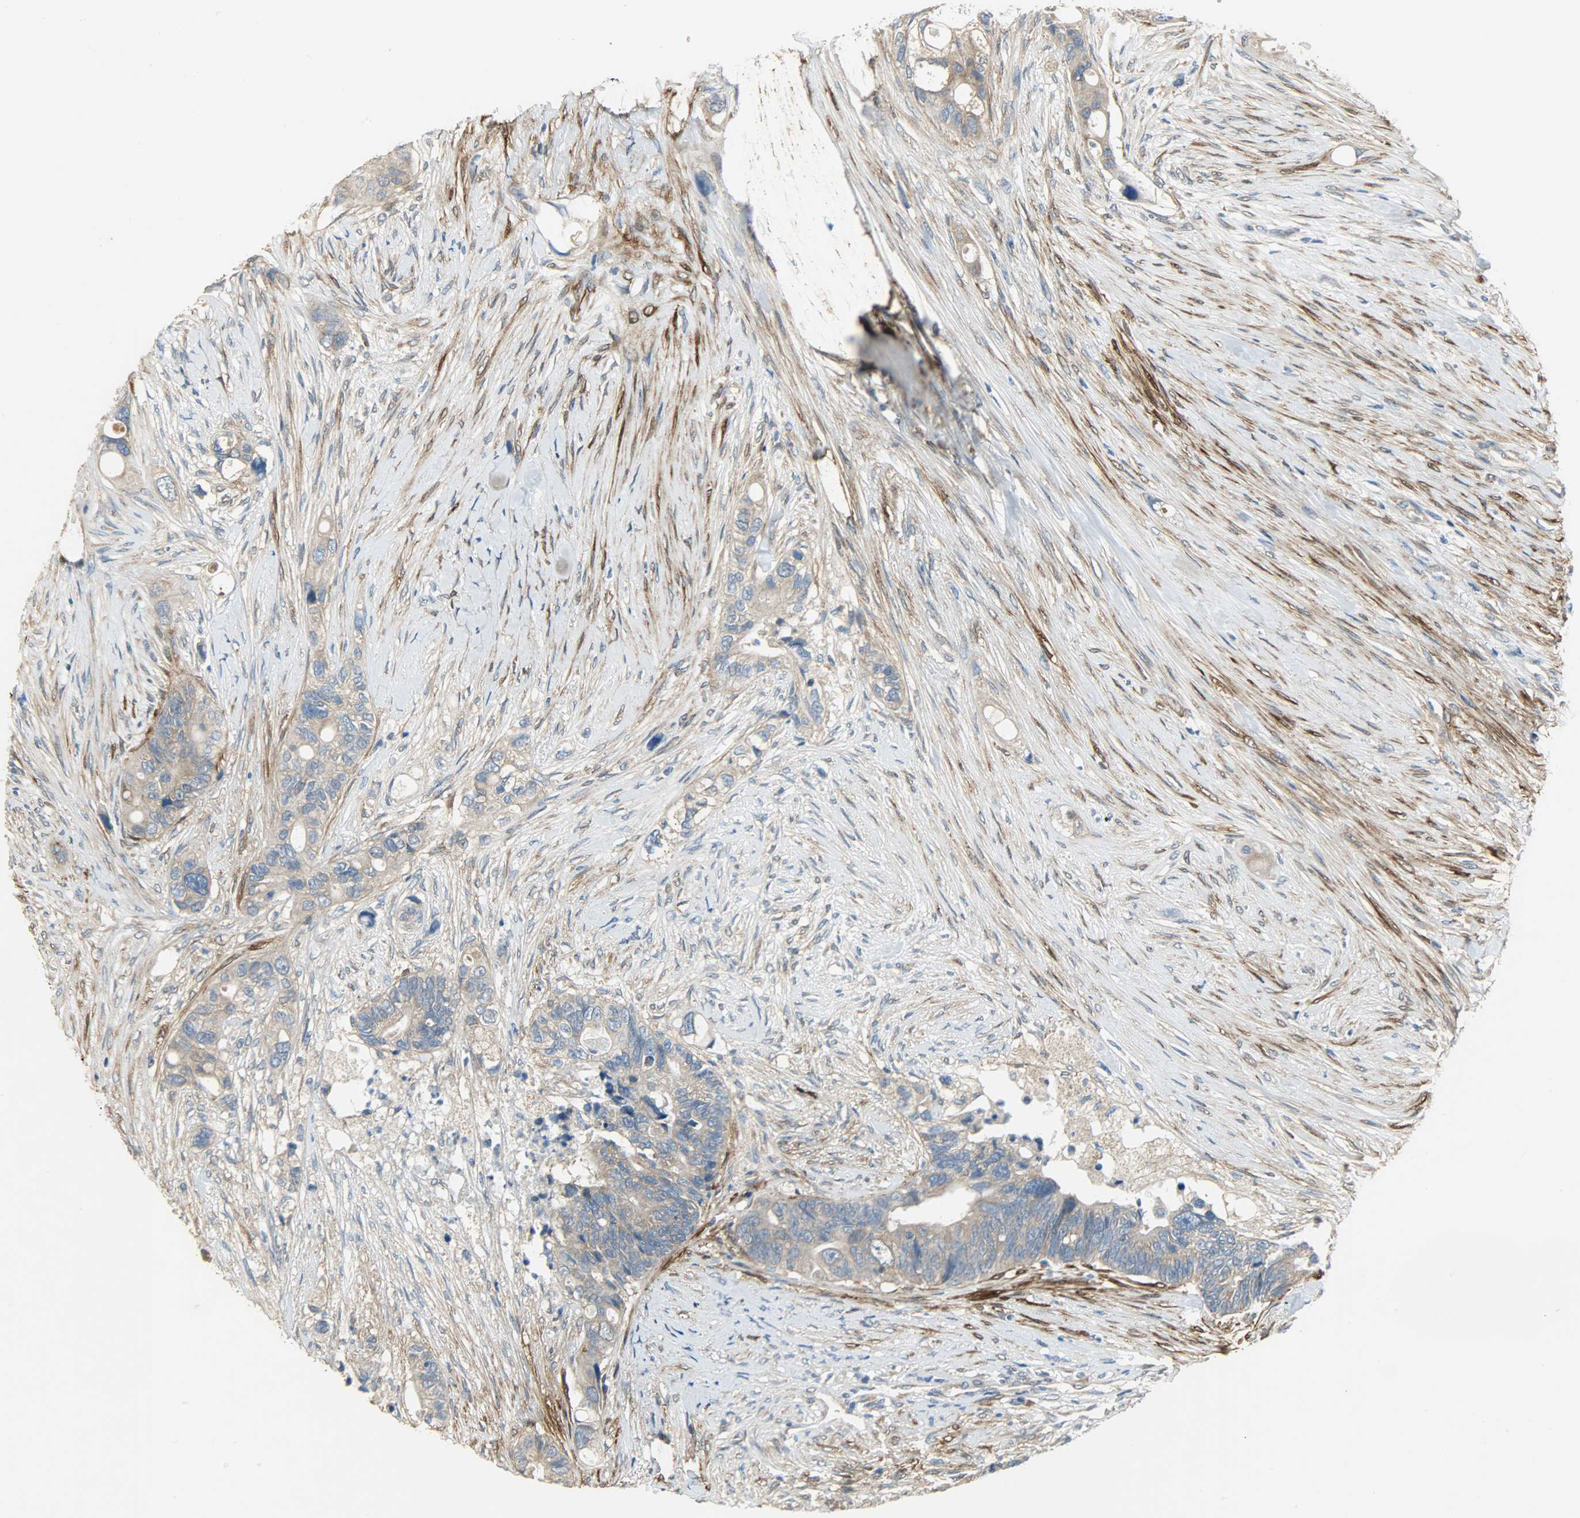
{"staining": {"intensity": "moderate", "quantity": ">75%", "location": "cytoplasmic/membranous"}, "tissue": "colorectal cancer", "cell_type": "Tumor cells", "image_type": "cancer", "snomed": [{"axis": "morphology", "description": "Adenocarcinoma, NOS"}, {"axis": "topography", "description": "Colon"}], "caption": "Human adenocarcinoma (colorectal) stained with a brown dye reveals moderate cytoplasmic/membranous positive expression in approximately >75% of tumor cells.", "gene": "C1orf198", "patient": {"sex": "female", "age": 57}}